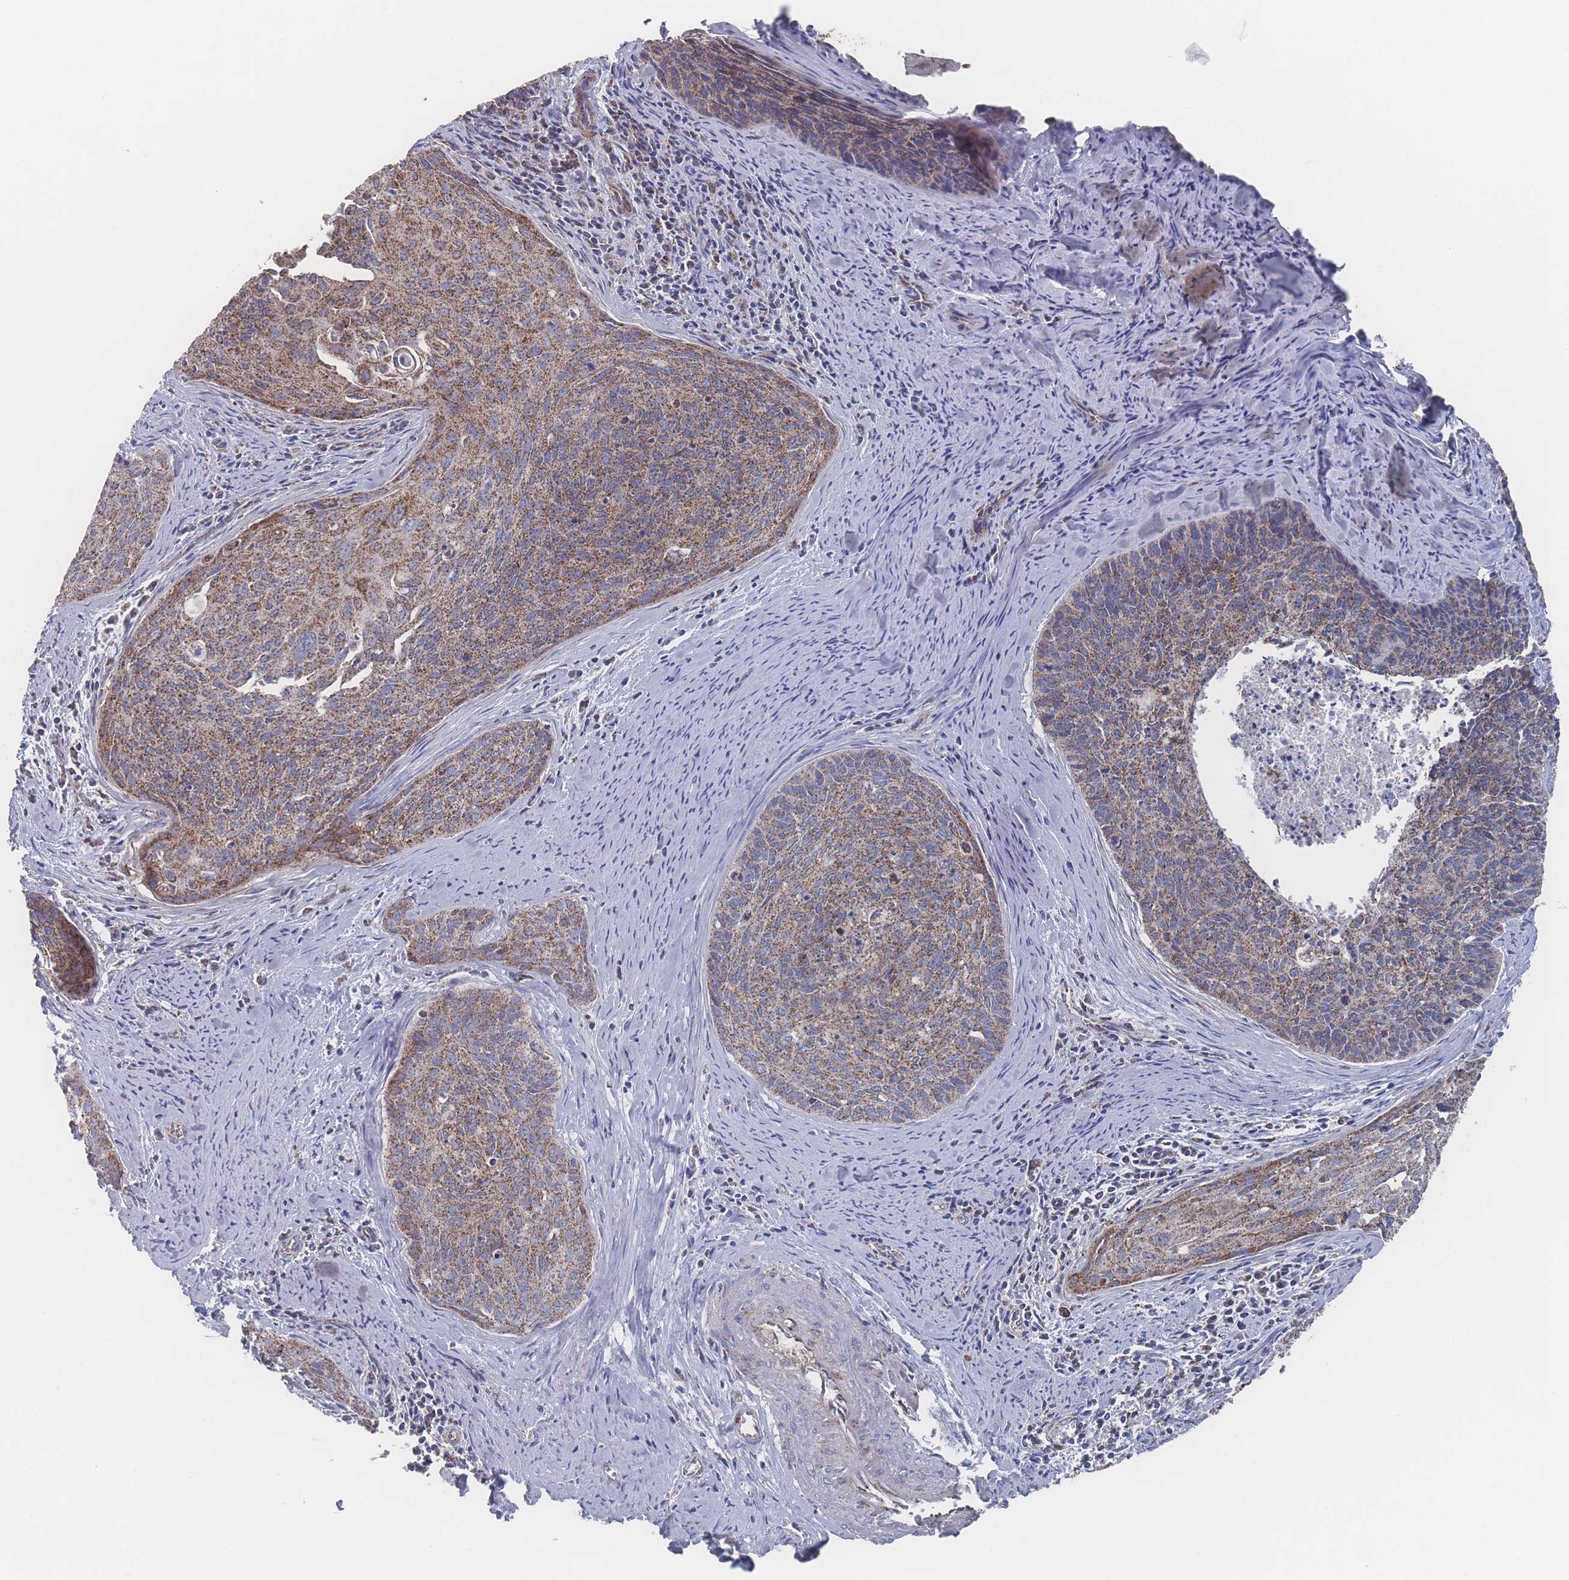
{"staining": {"intensity": "moderate", "quantity": ">75%", "location": "cytoplasmic/membranous"}, "tissue": "cervical cancer", "cell_type": "Tumor cells", "image_type": "cancer", "snomed": [{"axis": "morphology", "description": "Squamous cell carcinoma, NOS"}, {"axis": "topography", "description": "Cervix"}], "caption": "An image showing moderate cytoplasmic/membranous staining in approximately >75% of tumor cells in cervical cancer (squamous cell carcinoma), as visualized by brown immunohistochemical staining.", "gene": "PEX14", "patient": {"sex": "female", "age": 55}}